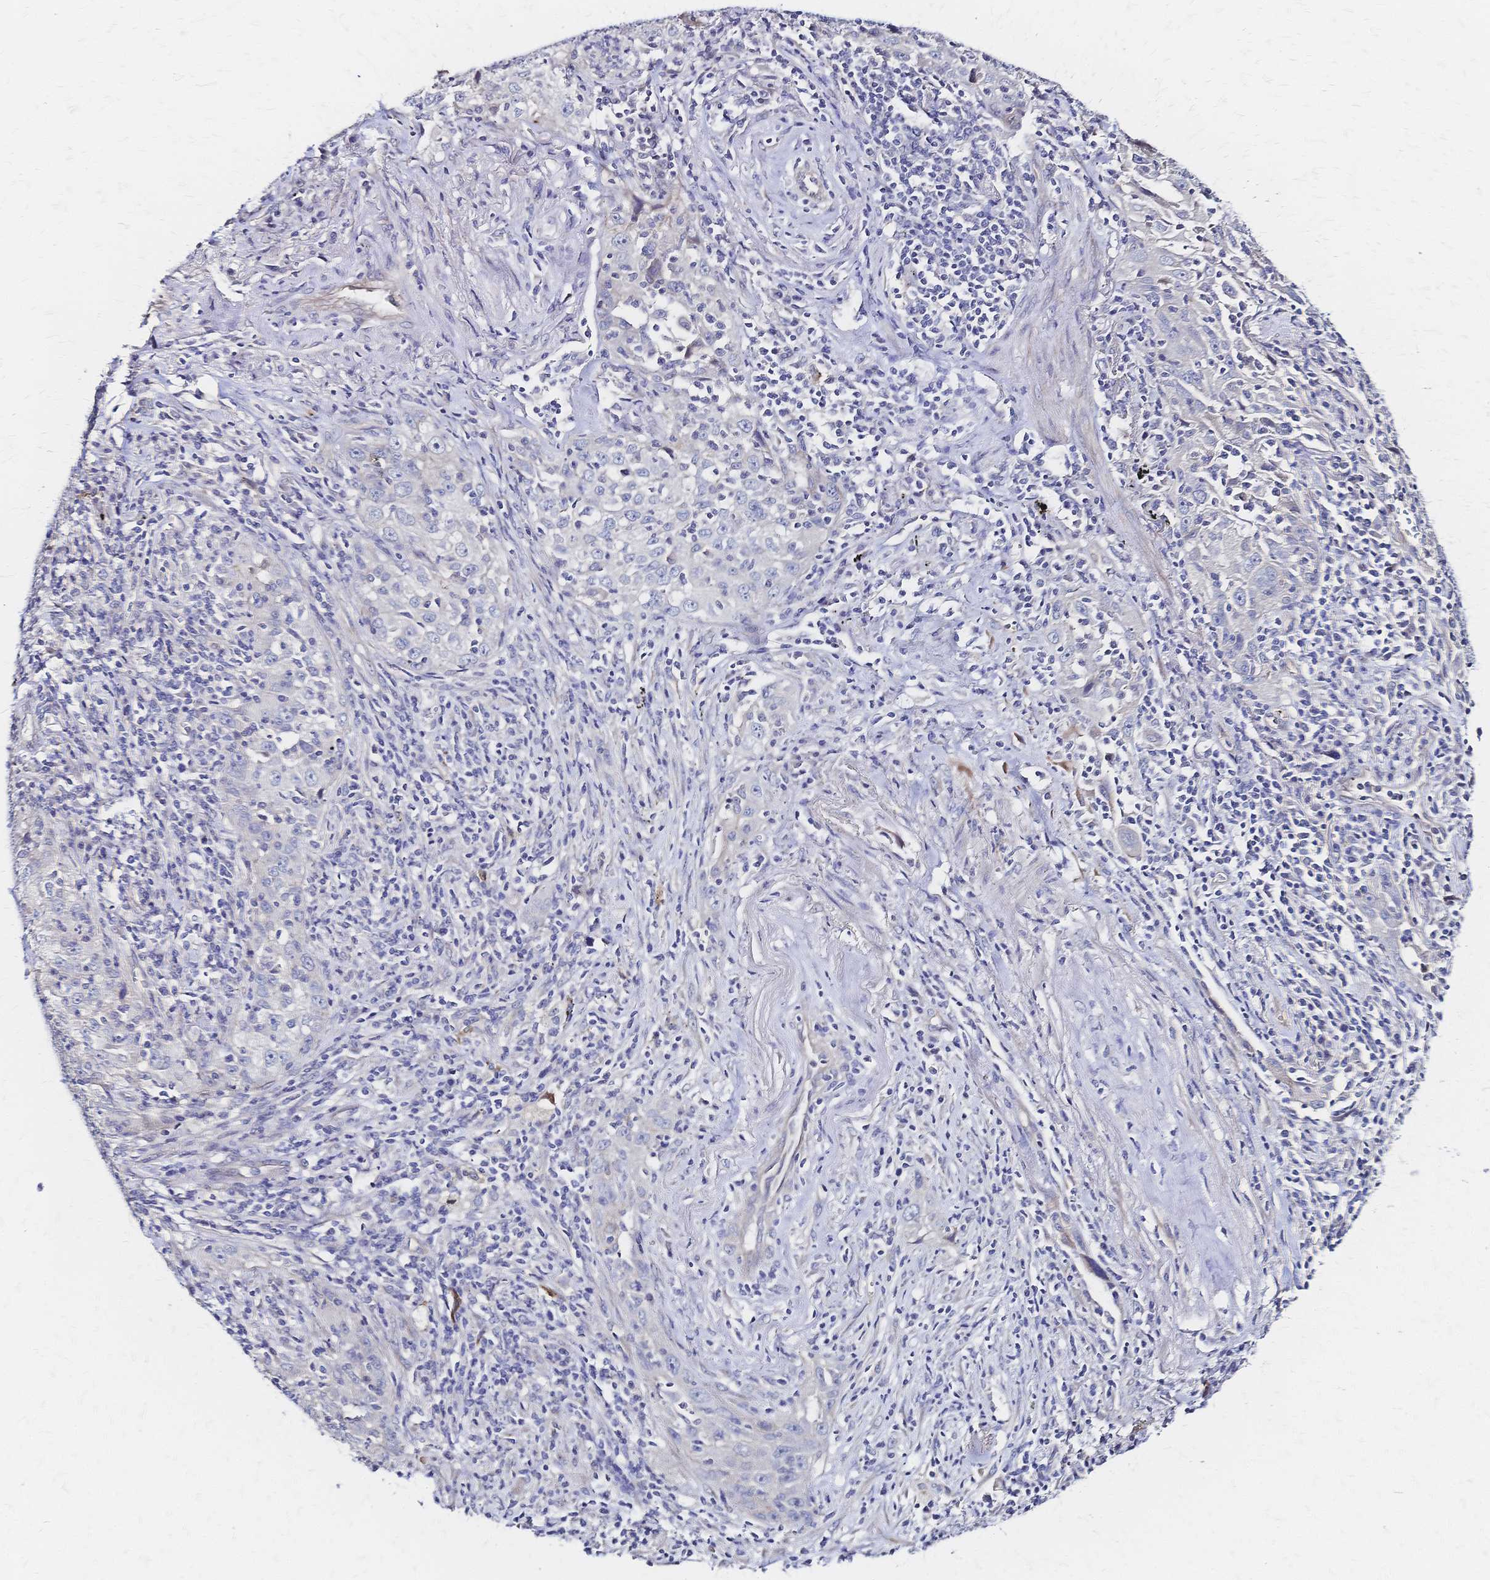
{"staining": {"intensity": "negative", "quantity": "none", "location": "none"}, "tissue": "lung cancer", "cell_type": "Tumor cells", "image_type": "cancer", "snomed": [{"axis": "morphology", "description": "Squamous cell carcinoma, NOS"}, {"axis": "topography", "description": "Lung"}], "caption": "Tumor cells are negative for protein expression in human squamous cell carcinoma (lung).", "gene": "SLC5A1", "patient": {"sex": "male", "age": 71}}